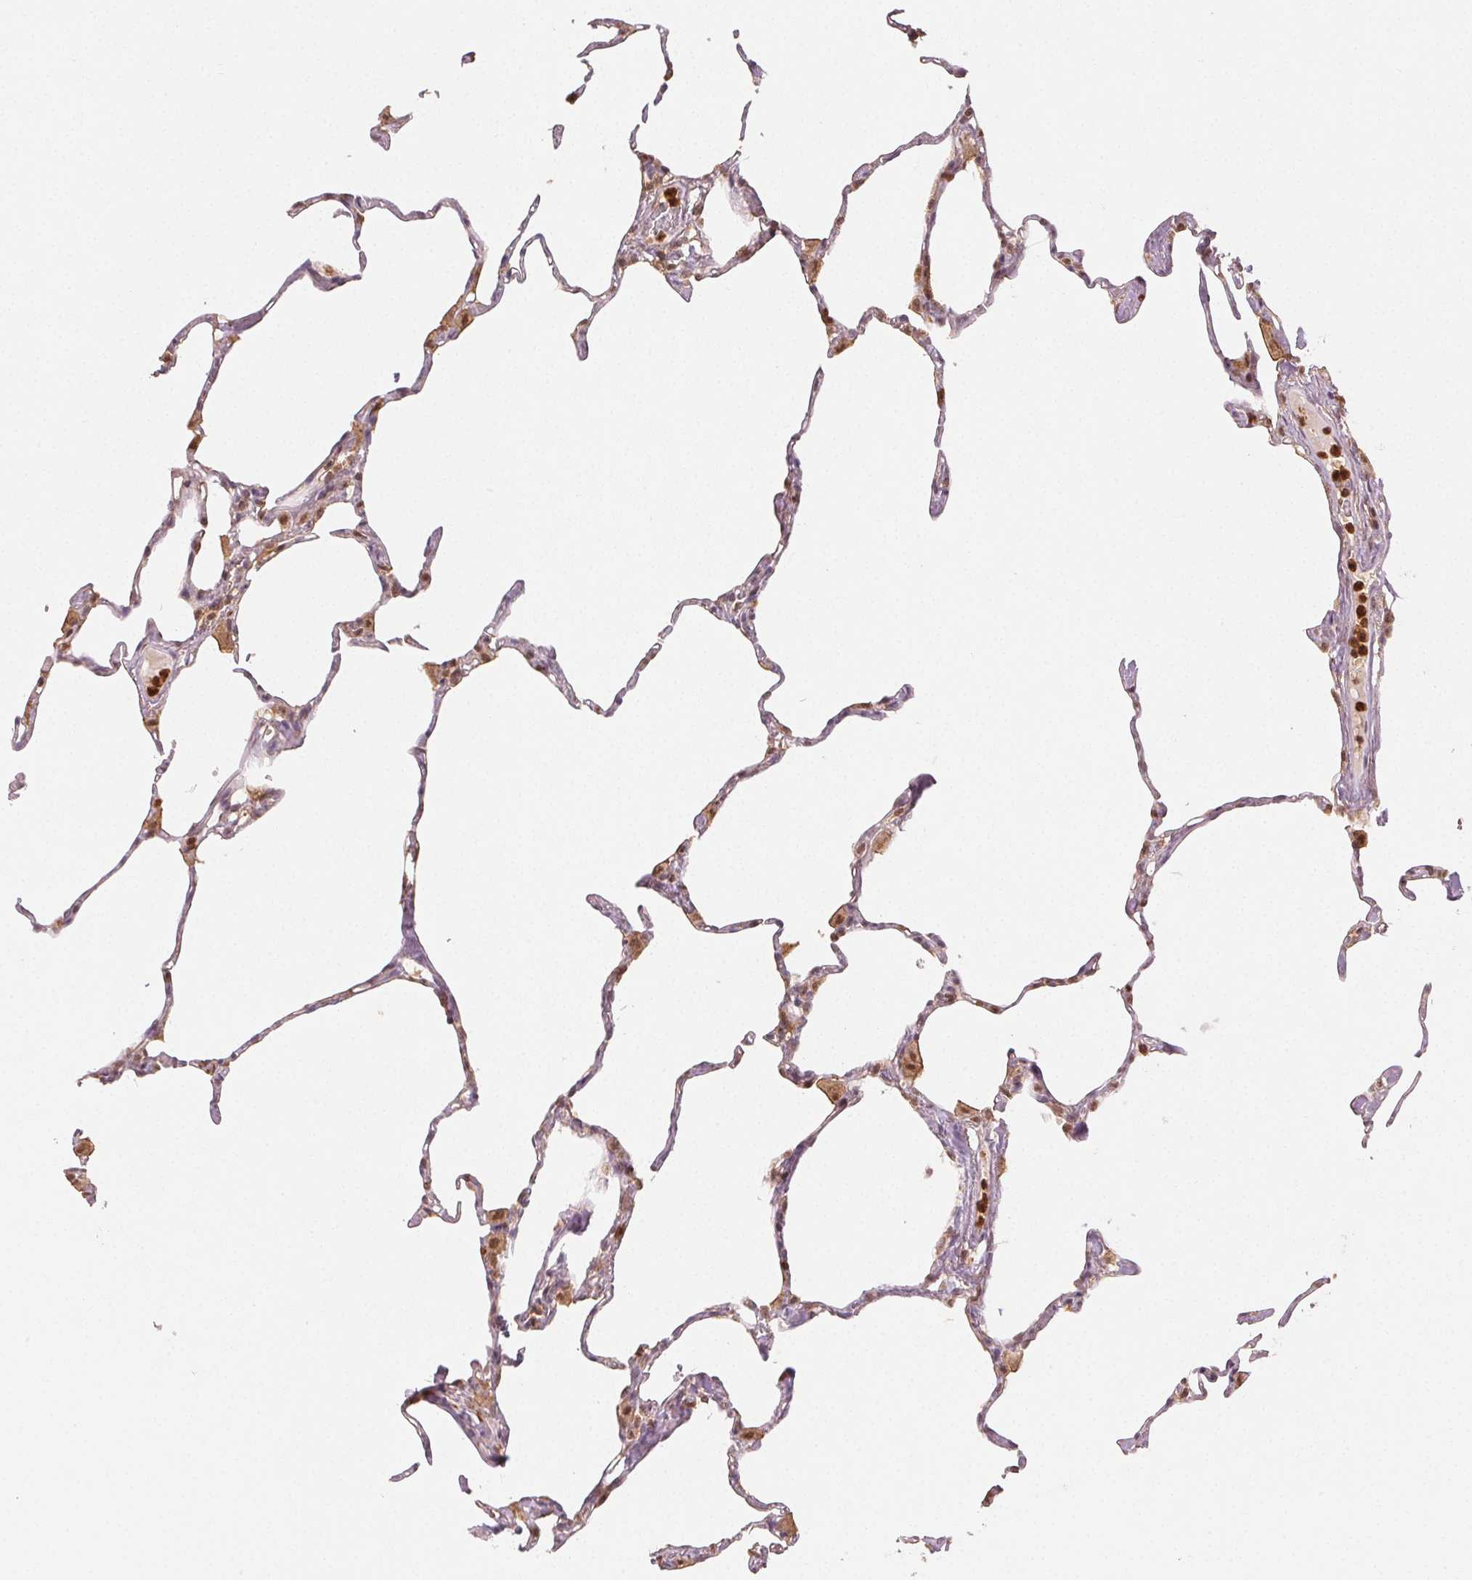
{"staining": {"intensity": "weak", "quantity": "25%-75%", "location": "cytoplasmic/membranous,nuclear"}, "tissue": "lung", "cell_type": "Alveolar cells", "image_type": "normal", "snomed": [{"axis": "morphology", "description": "Normal tissue, NOS"}, {"axis": "topography", "description": "Lung"}], "caption": "Lung stained for a protein shows weak cytoplasmic/membranous,nuclear positivity in alveolar cells. (DAB (3,3'-diaminobenzidine) = brown stain, brightfield microscopy at high magnification).", "gene": "MAPK14", "patient": {"sex": "male", "age": 65}}